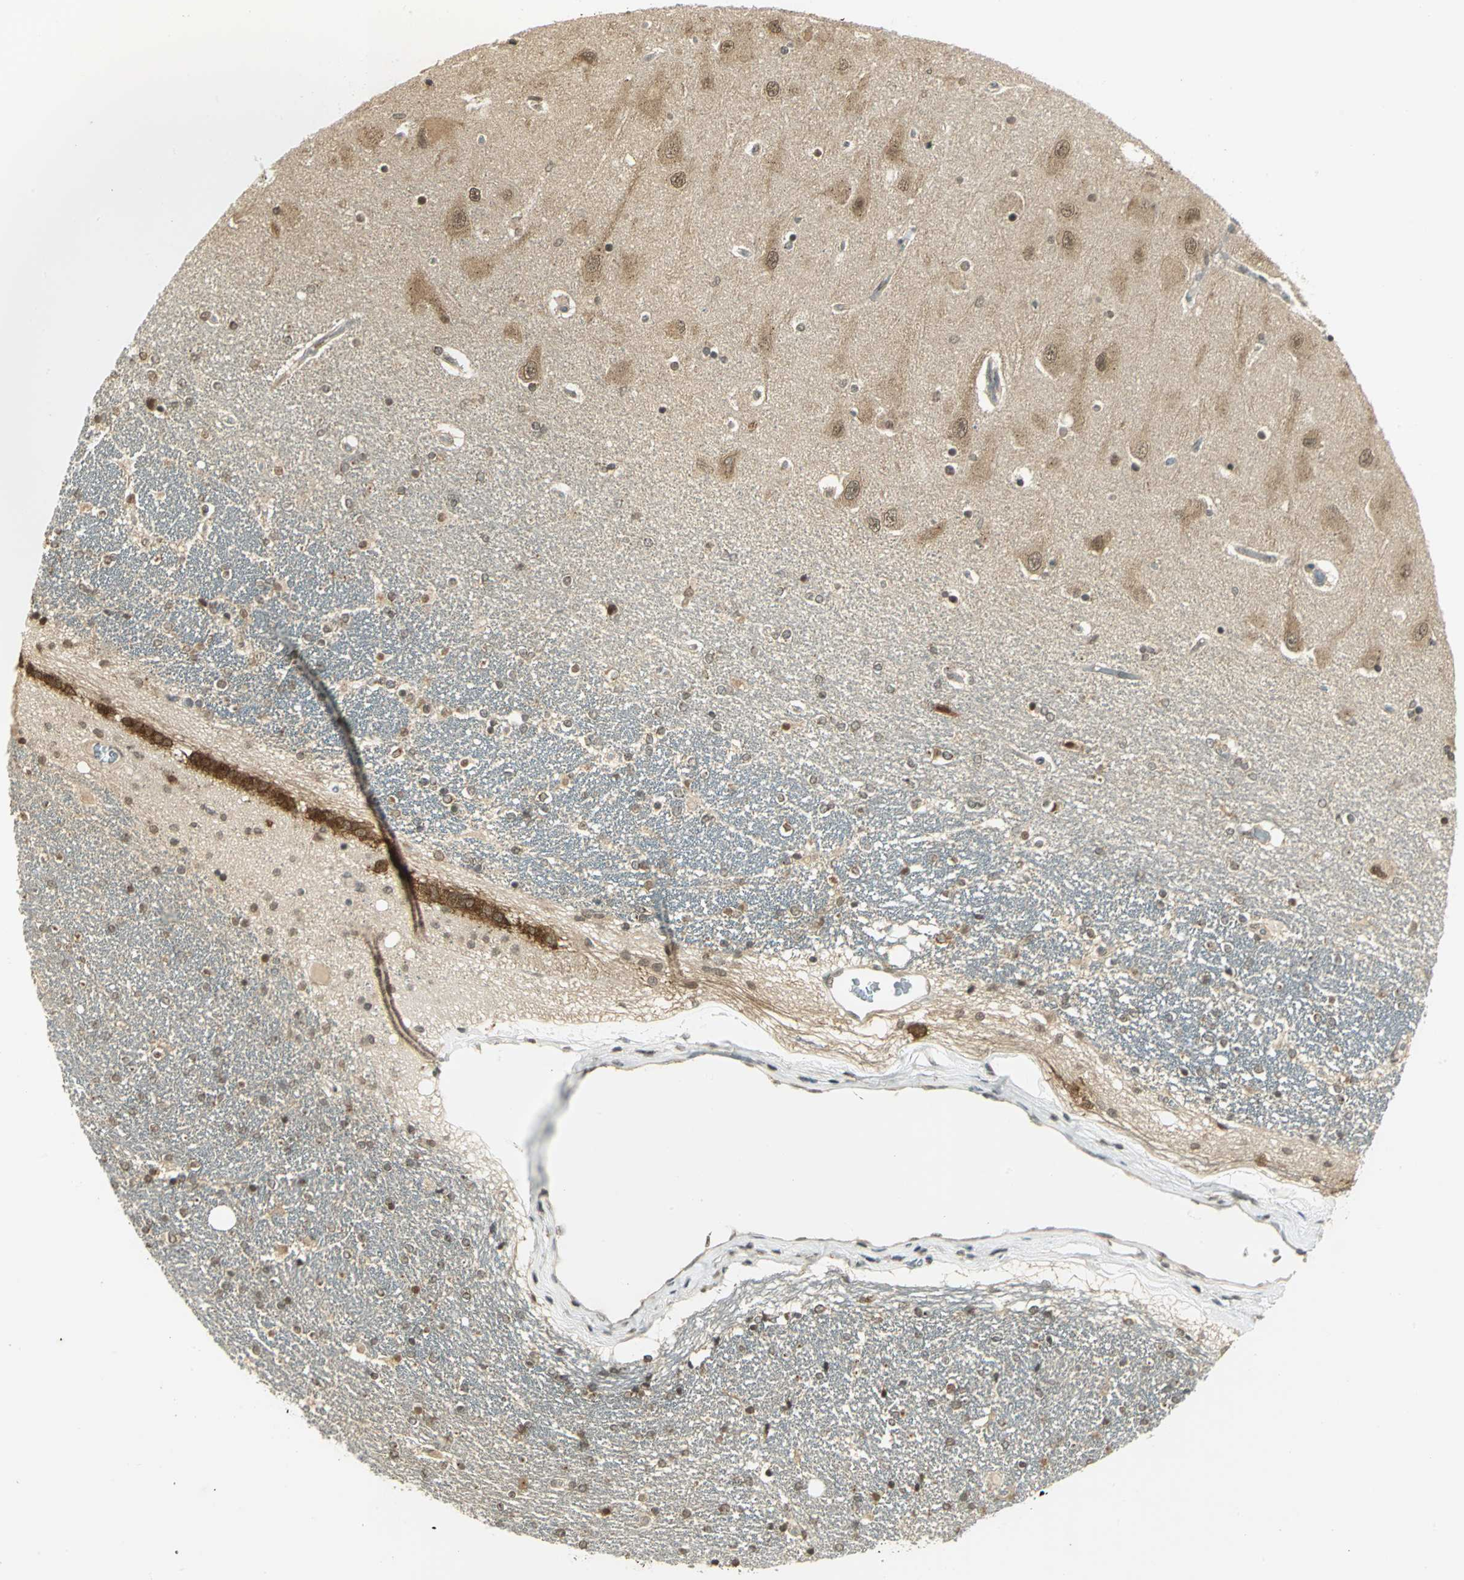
{"staining": {"intensity": "moderate", "quantity": "25%-75%", "location": "nuclear"}, "tissue": "hippocampus", "cell_type": "Glial cells", "image_type": "normal", "snomed": [{"axis": "morphology", "description": "Normal tissue, NOS"}, {"axis": "topography", "description": "Hippocampus"}], "caption": "Protein staining of unremarkable hippocampus displays moderate nuclear positivity in about 25%-75% of glial cells. Using DAB (3,3'-diaminobenzidine) (brown) and hematoxylin (blue) stains, captured at high magnification using brightfield microscopy.", "gene": "CDC34", "patient": {"sex": "female", "age": 54}}